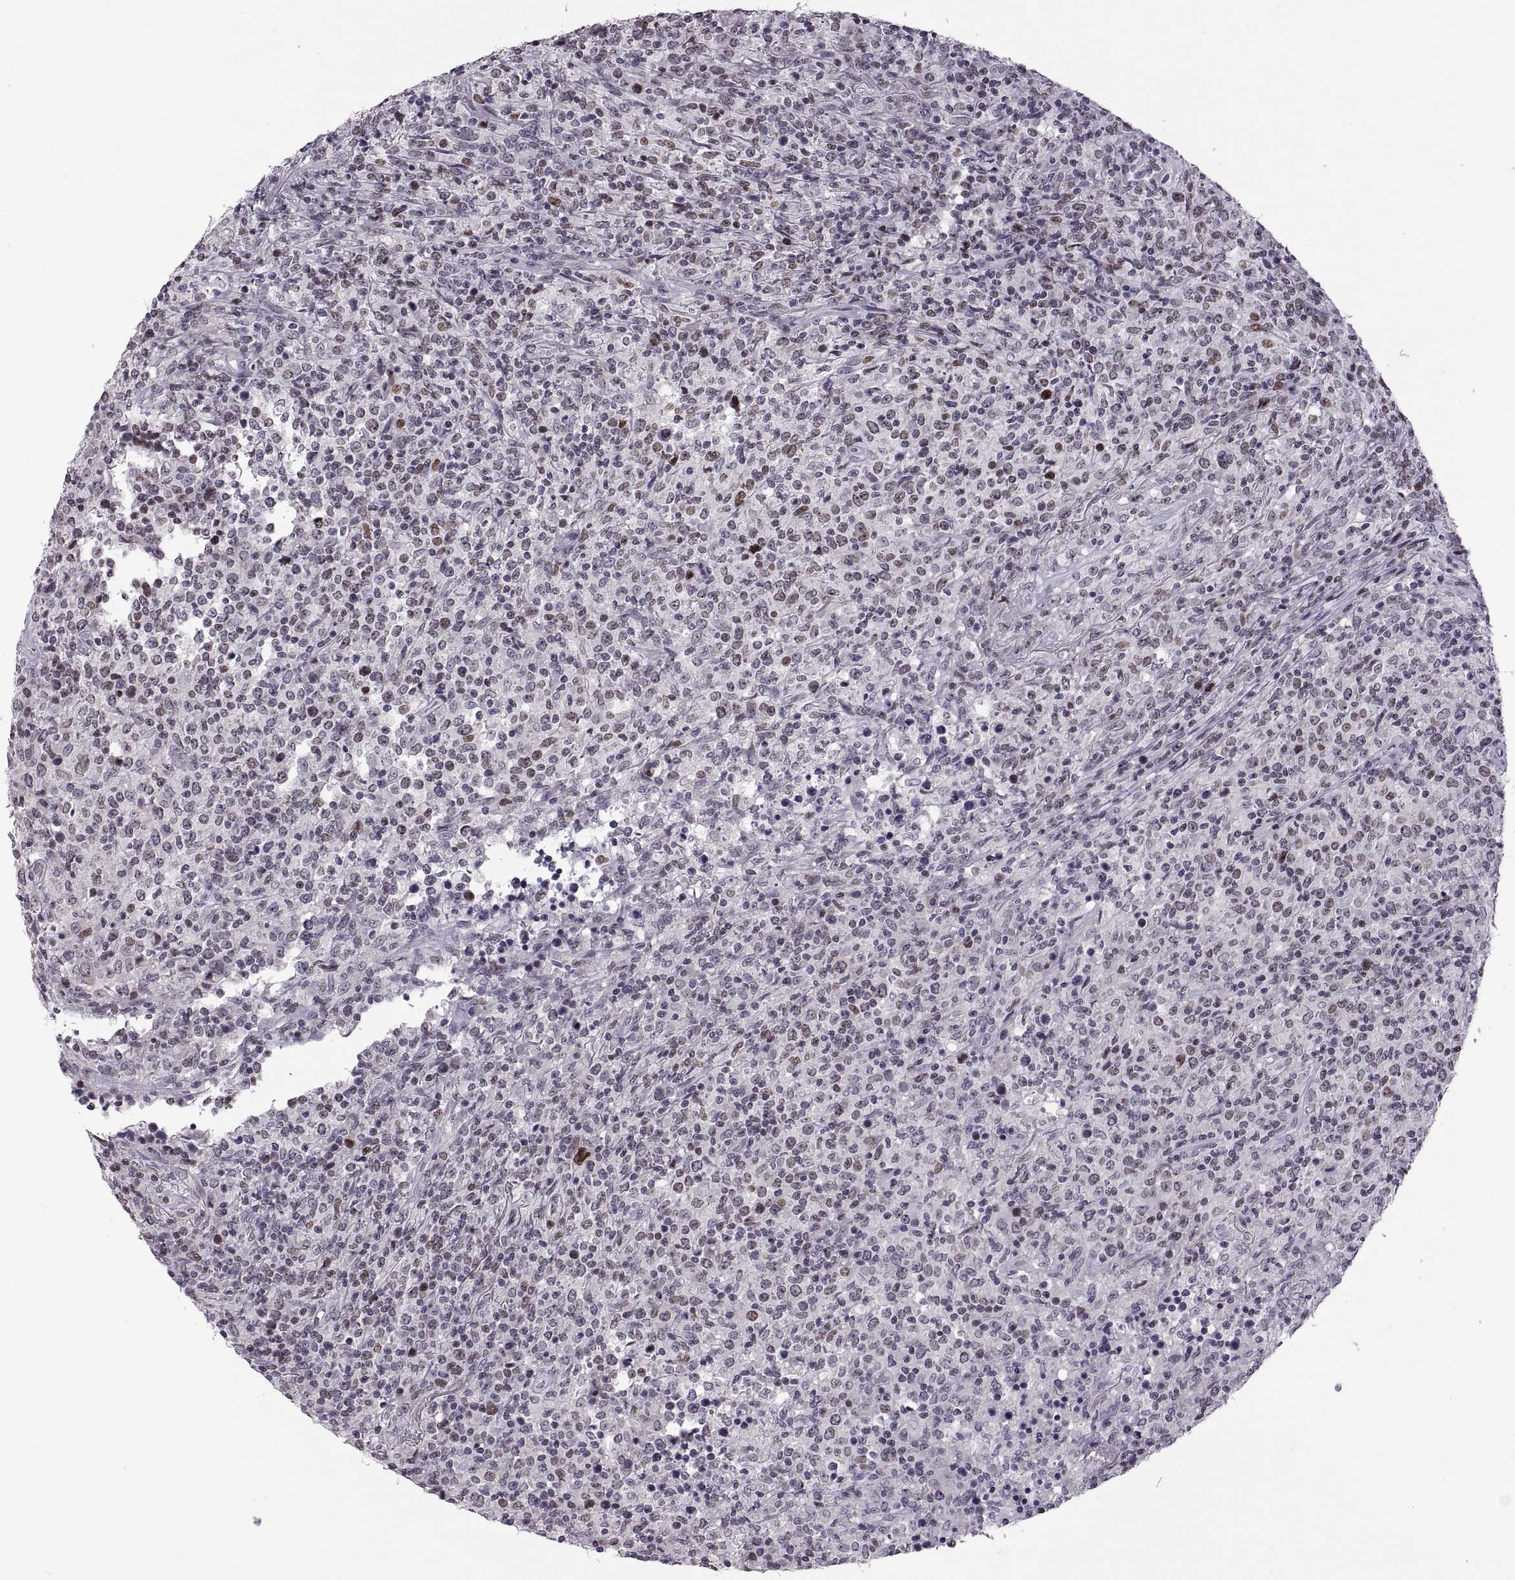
{"staining": {"intensity": "weak", "quantity": "<25%", "location": "nuclear"}, "tissue": "lymphoma", "cell_type": "Tumor cells", "image_type": "cancer", "snomed": [{"axis": "morphology", "description": "Malignant lymphoma, non-Hodgkin's type, High grade"}, {"axis": "topography", "description": "Lung"}], "caption": "Tumor cells show no significant expression in lymphoma.", "gene": "NEK2", "patient": {"sex": "male", "age": 79}}